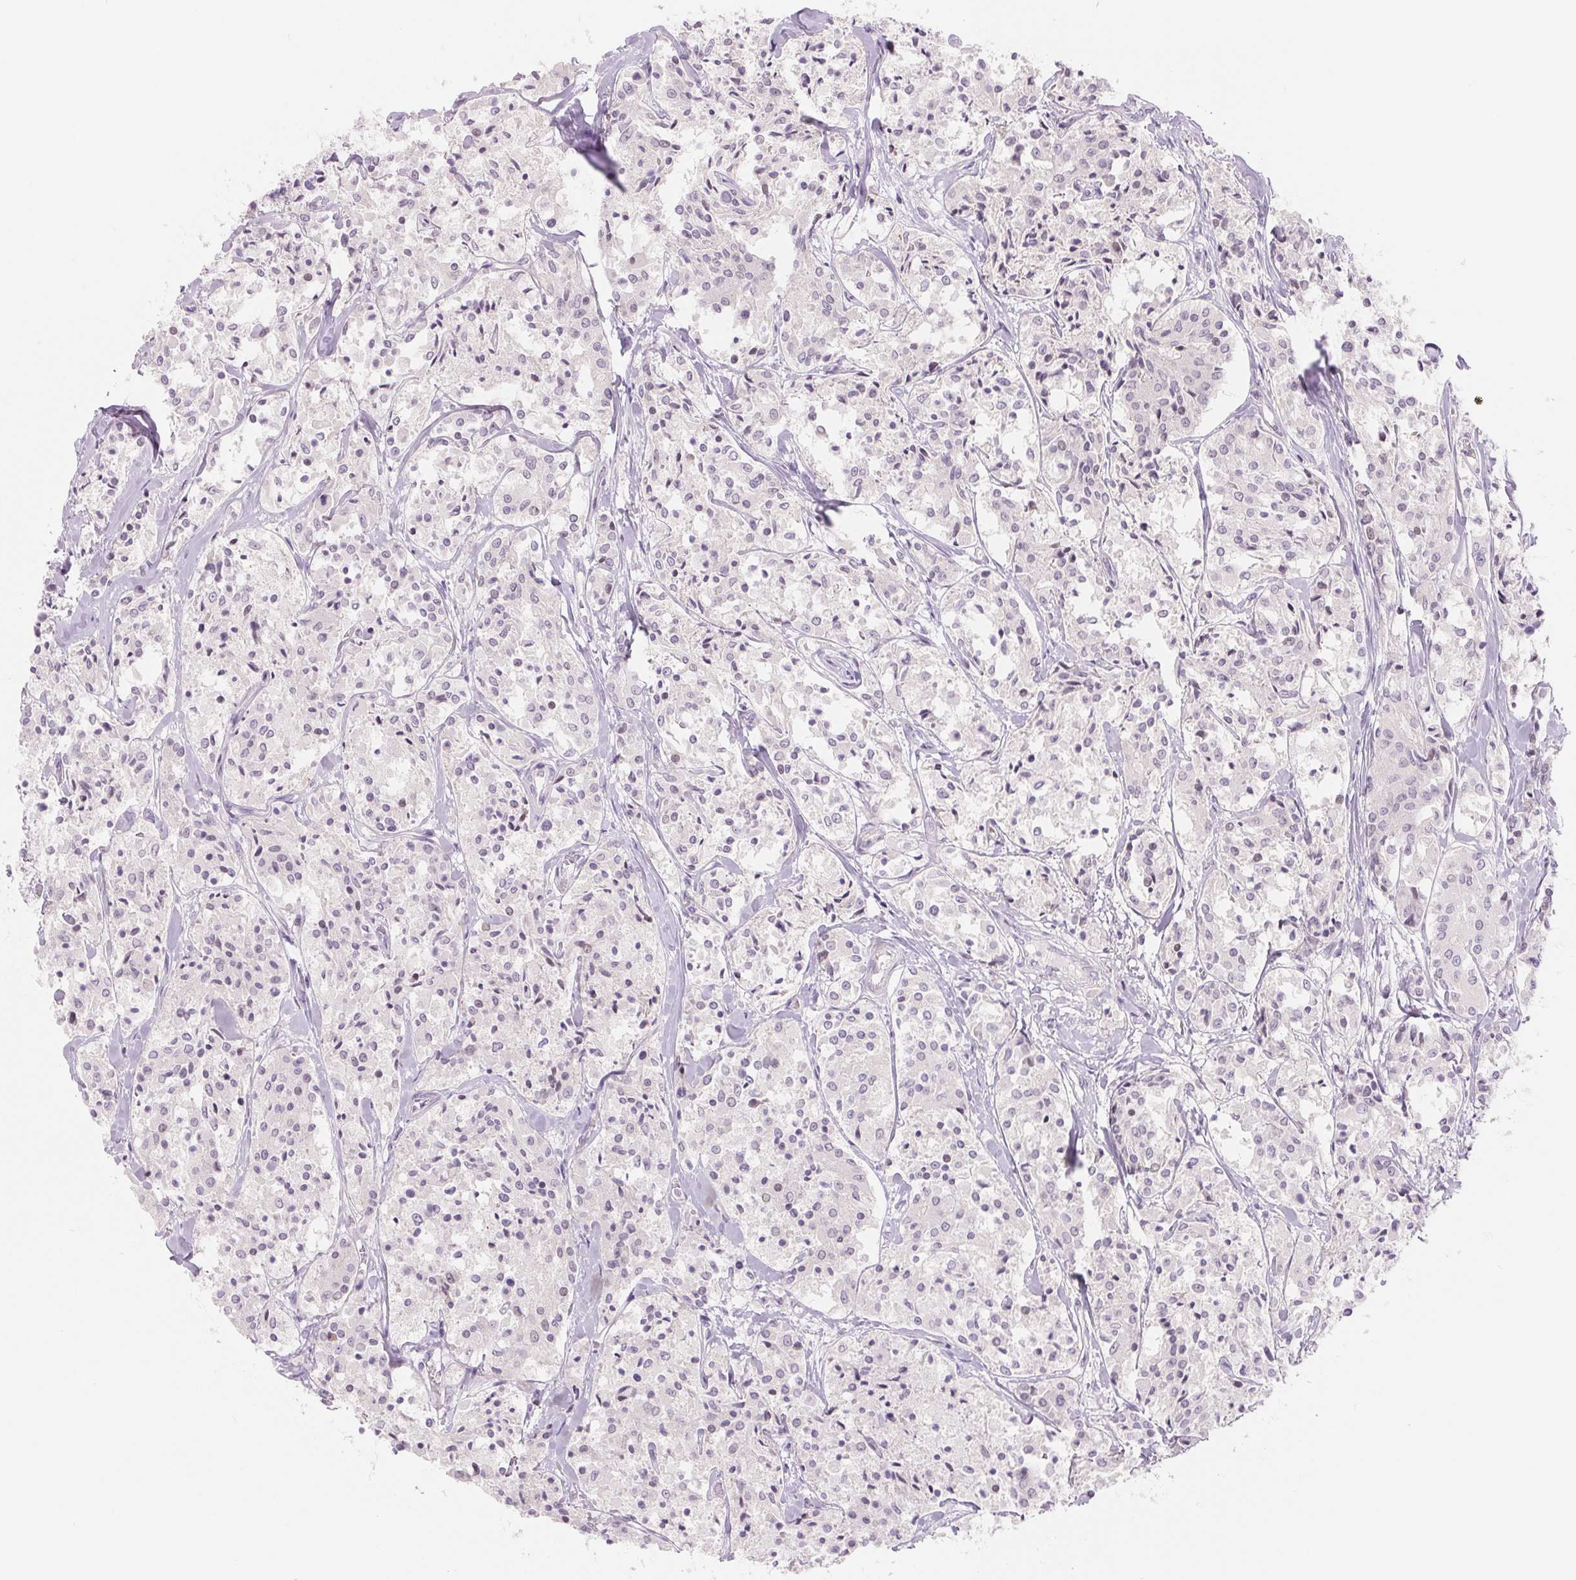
{"staining": {"intensity": "negative", "quantity": "none", "location": "none"}, "tissue": "carcinoid", "cell_type": "Tumor cells", "image_type": "cancer", "snomed": [{"axis": "morphology", "description": "Carcinoid, malignant, NOS"}, {"axis": "topography", "description": "Lung"}], "caption": "Image shows no protein staining in tumor cells of carcinoid tissue.", "gene": "CCDC168", "patient": {"sex": "male", "age": 71}}